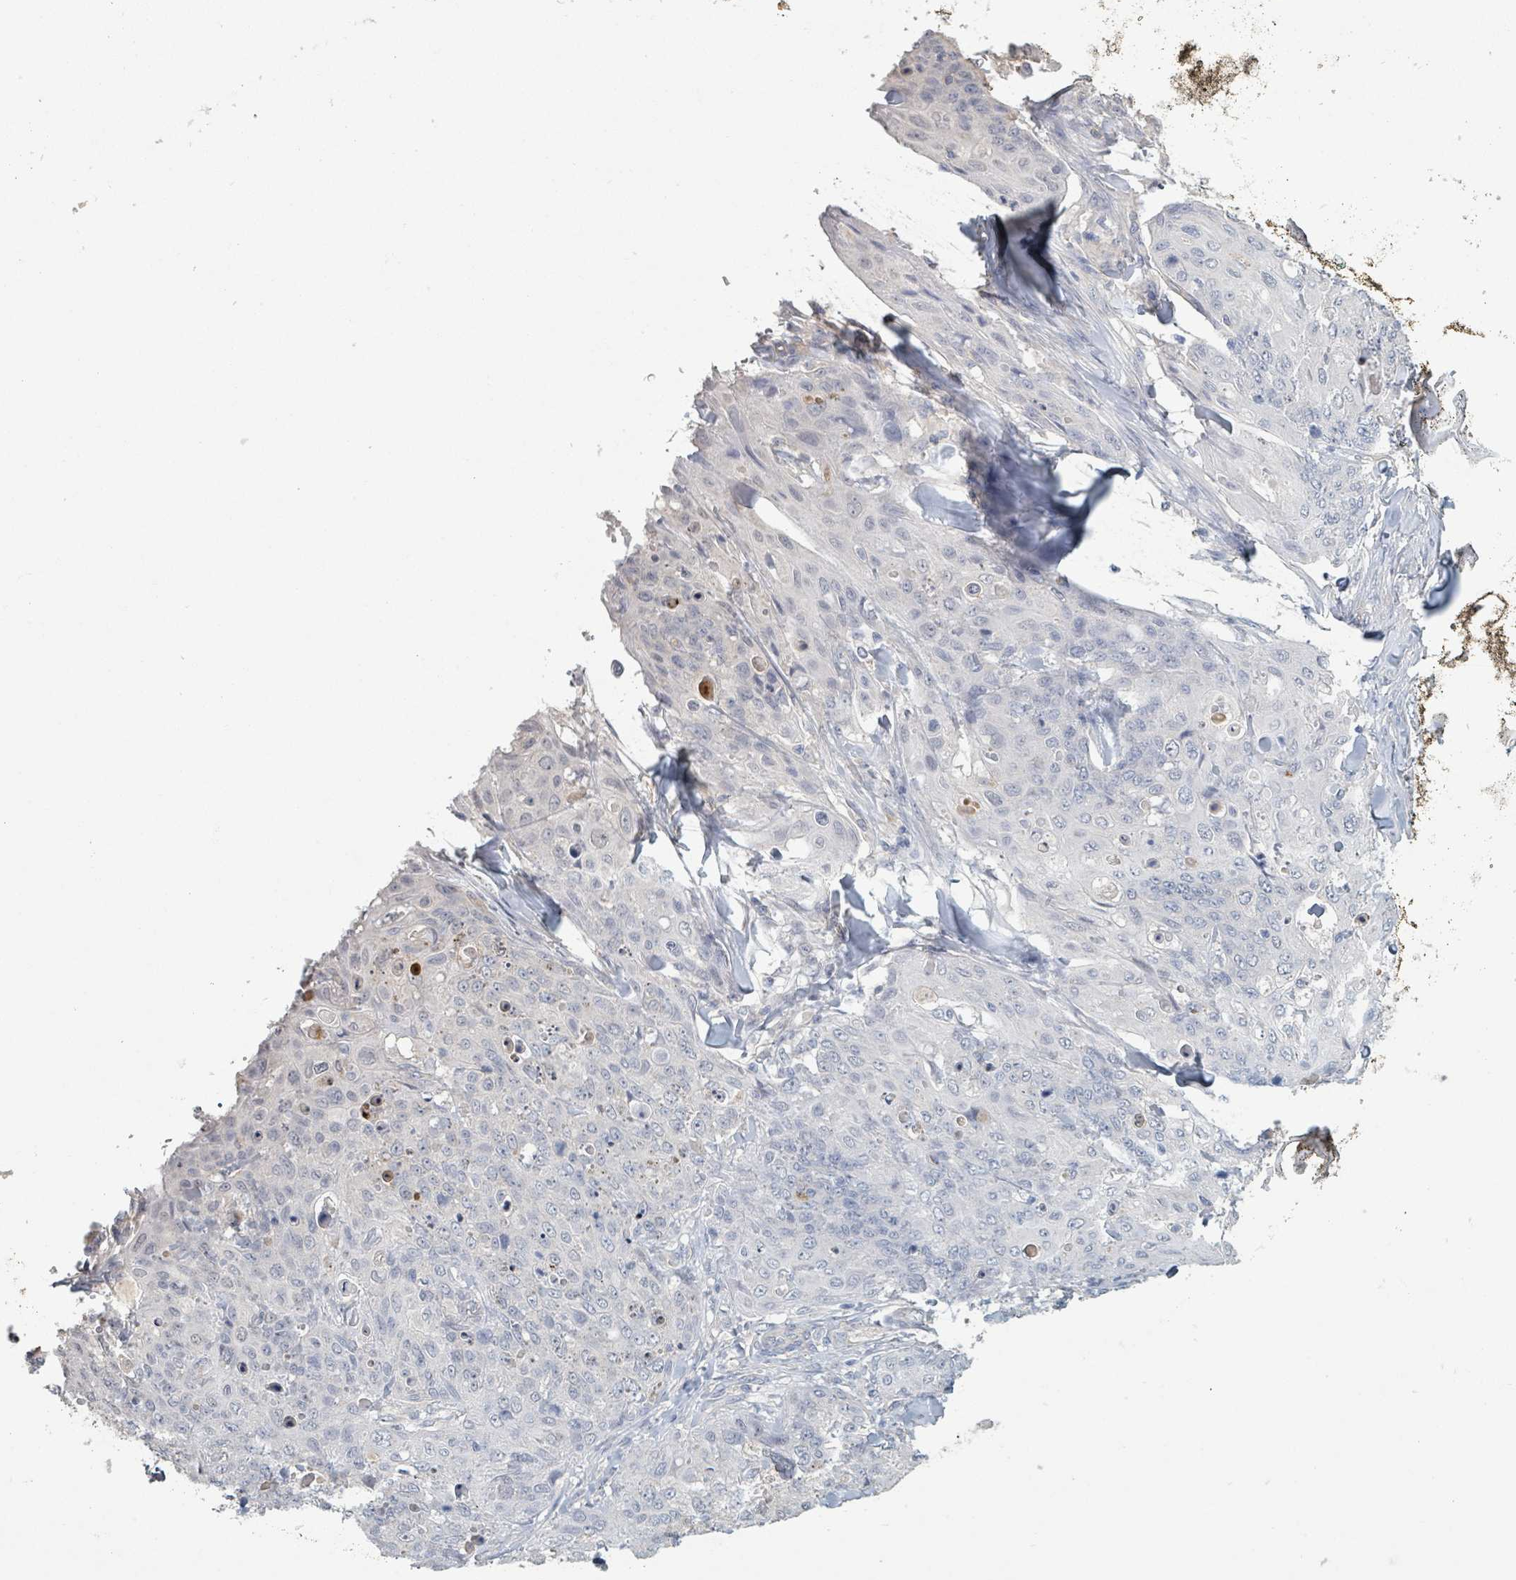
{"staining": {"intensity": "negative", "quantity": "none", "location": "none"}, "tissue": "skin cancer", "cell_type": "Tumor cells", "image_type": "cancer", "snomed": [{"axis": "morphology", "description": "Squamous cell carcinoma, NOS"}, {"axis": "topography", "description": "Skin"}, {"axis": "topography", "description": "Vulva"}], "caption": "The immunohistochemistry micrograph has no significant positivity in tumor cells of skin cancer tissue.", "gene": "PLAUR", "patient": {"sex": "female", "age": 85}}